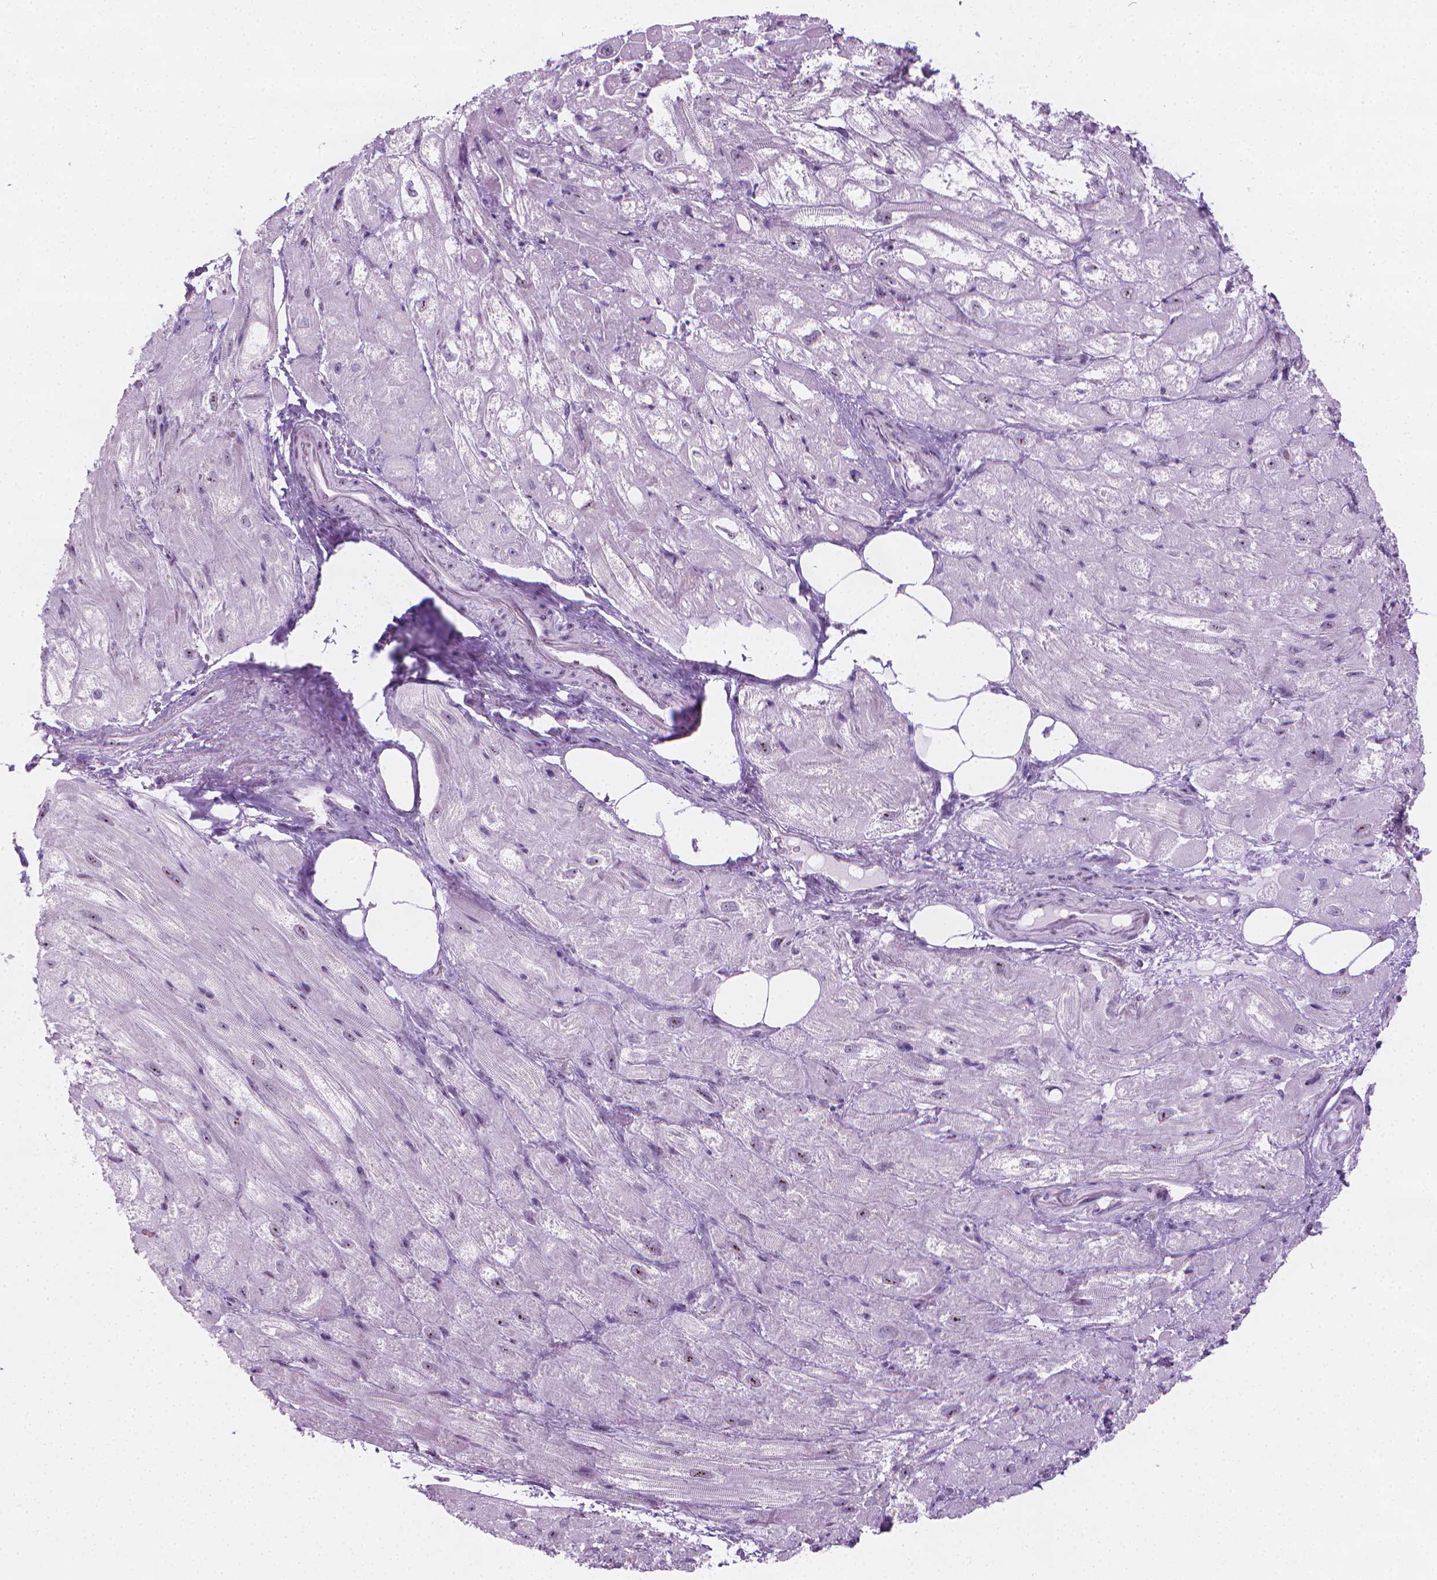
{"staining": {"intensity": "weak", "quantity": "<25%", "location": "nuclear"}, "tissue": "heart muscle", "cell_type": "Cardiomyocytes", "image_type": "normal", "snomed": [{"axis": "morphology", "description": "Normal tissue, NOS"}, {"axis": "topography", "description": "Heart"}], "caption": "A micrograph of heart muscle stained for a protein exhibits no brown staining in cardiomyocytes. Brightfield microscopy of immunohistochemistry stained with DAB (3,3'-diaminobenzidine) (brown) and hematoxylin (blue), captured at high magnification.", "gene": "NOL7", "patient": {"sex": "female", "age": 69}}